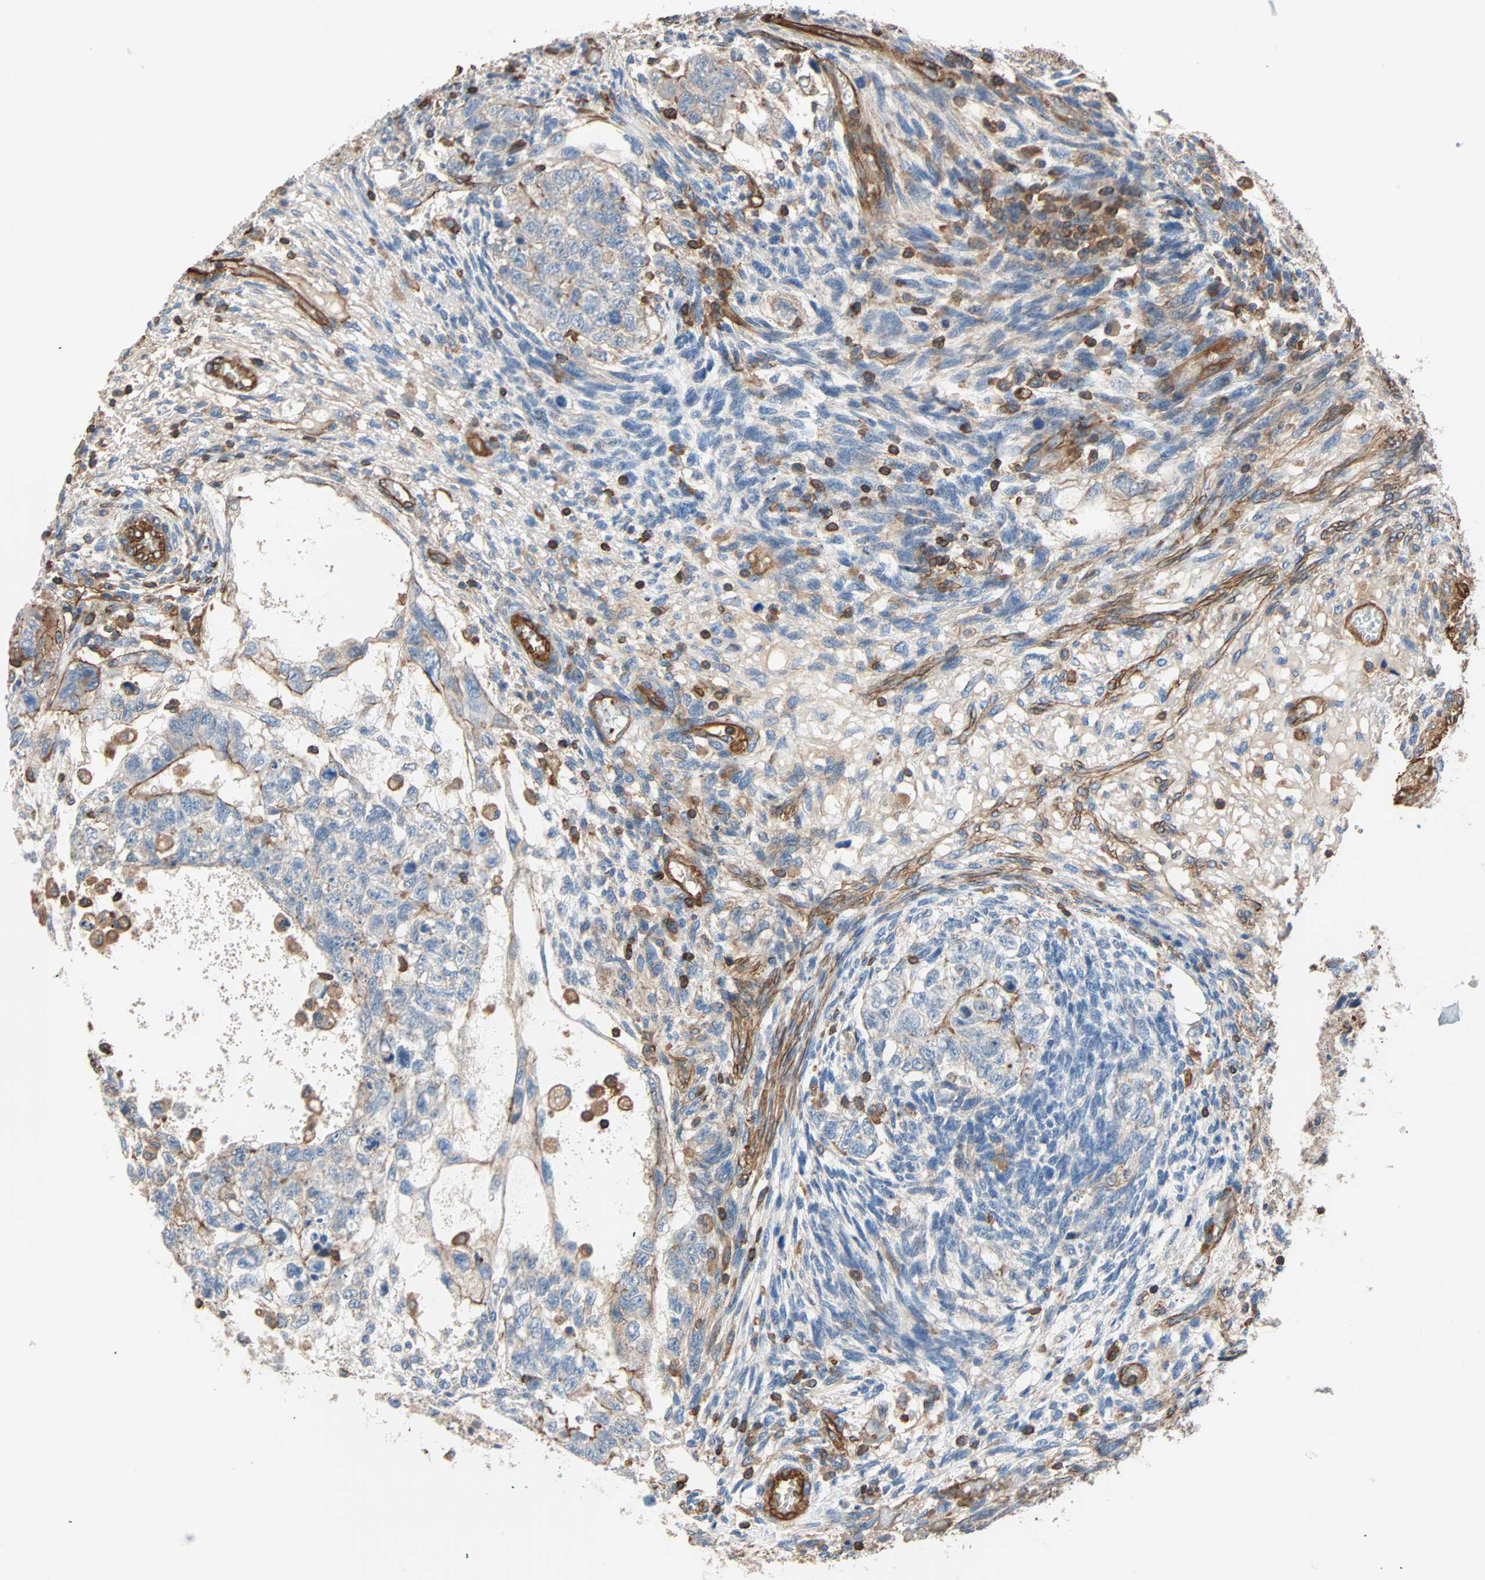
{"staining": {"intensity": "negative", "quantity": "none", "location": "none"}, "tissue": "testis cancer", "cell_type": "Tumor cells", "image_type": "cancer", "snomed": [{"axis": "morphology", "description": "Normal tissue, NOS"}, {"axis": "morphology", "description": "Carcinoma, Embryonal, NOS"}, {"axis": "topography", "description": "Testis"}], "caption": "Tumor cells show no significant expression in embryonal carcinoma (testis).", "gene": "GALNT10", "patient": {"sex": "male", "age": 36}}